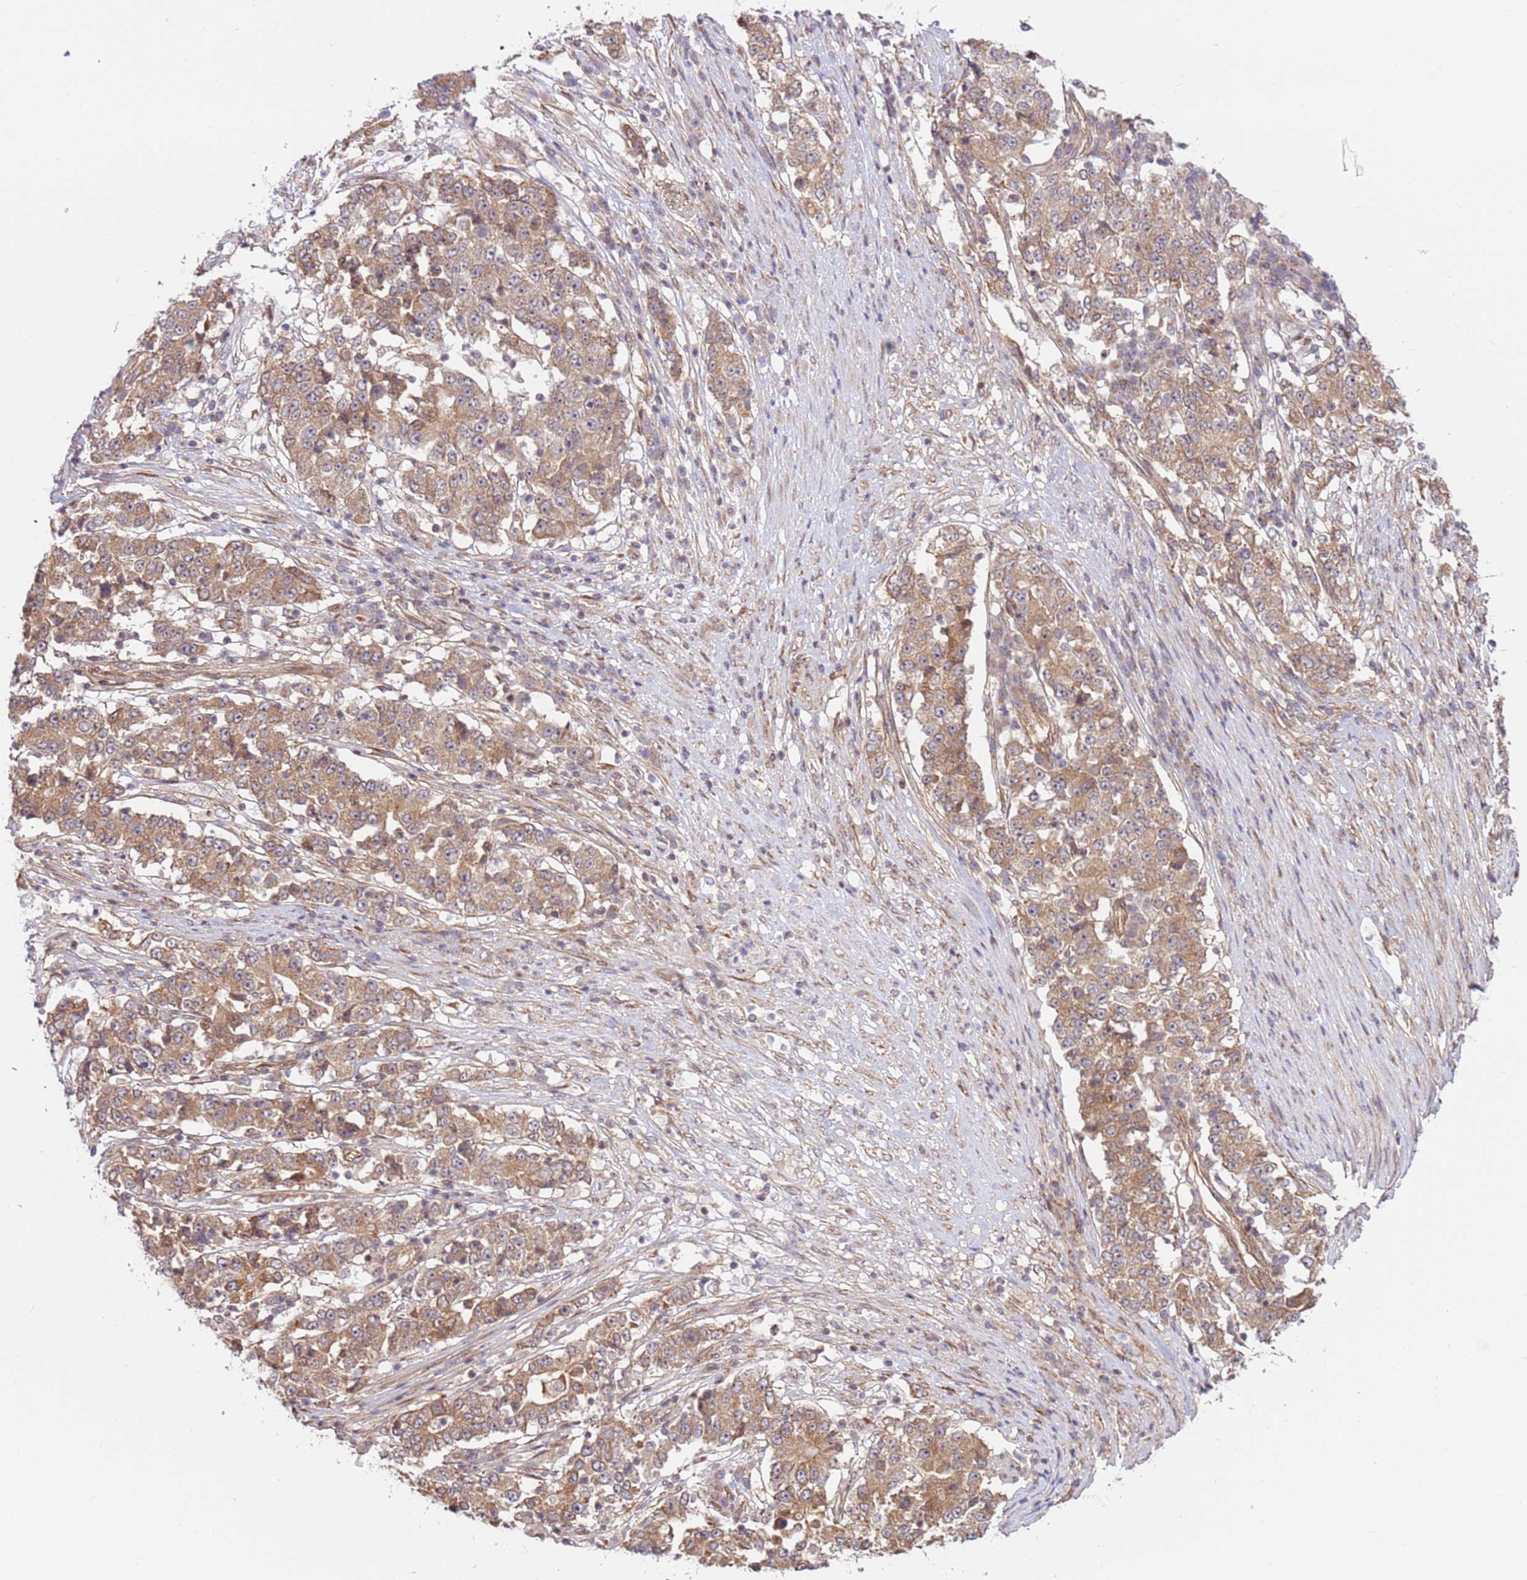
{"staining": {"intensity": "moderate", "quantity": ">75%", "location": "cytoplasmic/membranous"}, "tissue": "stomach cancer", "cell_type": "Tumor cells", "image_type": "cancer", "snomed": [{"axis": "morphology", "description": "Adenocarcinoma, NOS"}, {"axis": "topography", "description": "Stomach"}], "caption": "Immunohistochemical staining of human stomach adenocarcinoma reveals moderate cytoplasmic/membranous protein staining in approximately >75% of tumor cells. The staining was performed using DAB (3,3'-diaminobenzidine) to visualize the protein expression in brown, while the nuclei were stained in blue with hematoxylin (Magnification: 20x).", "gene": "DCAF4", "patient": {"sex": "male", "age": 59}}